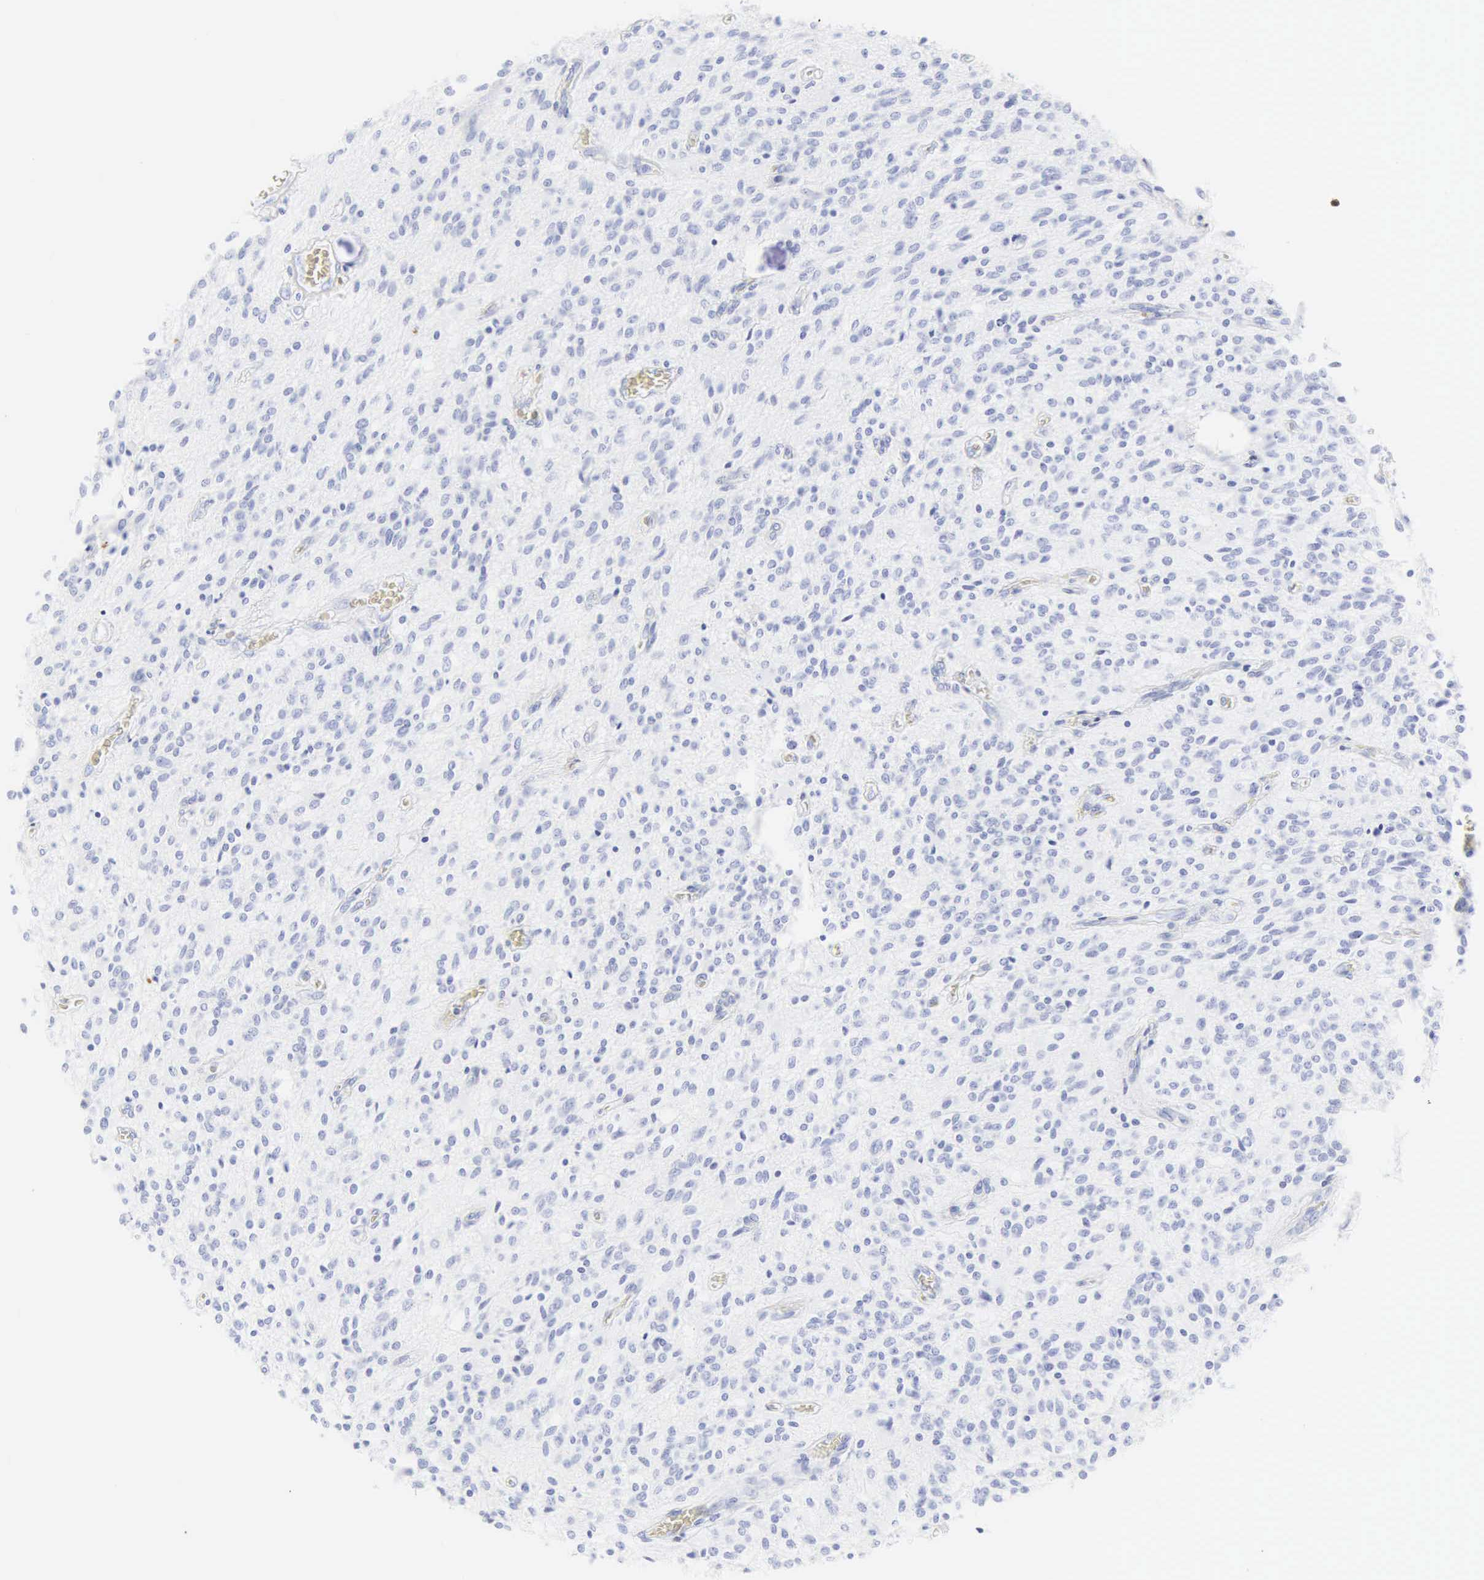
{"staining": {"intensity": "negative", "quantity": "none", "location": "none"}, "tissue": "glioma", "cell_type": "Tumor cells", "image_type": "cancer", "snomed": [{"axis": "morphology", "description": "Glioma, malignant, Low grade"}, {"axis": "topography", "description": "Brain"}], "caption": "Tumor cells show no significant protein staining in malignant low-grade glioma.", "gene": "CGB3", "patient": {"sex": "female", "age": 15}}